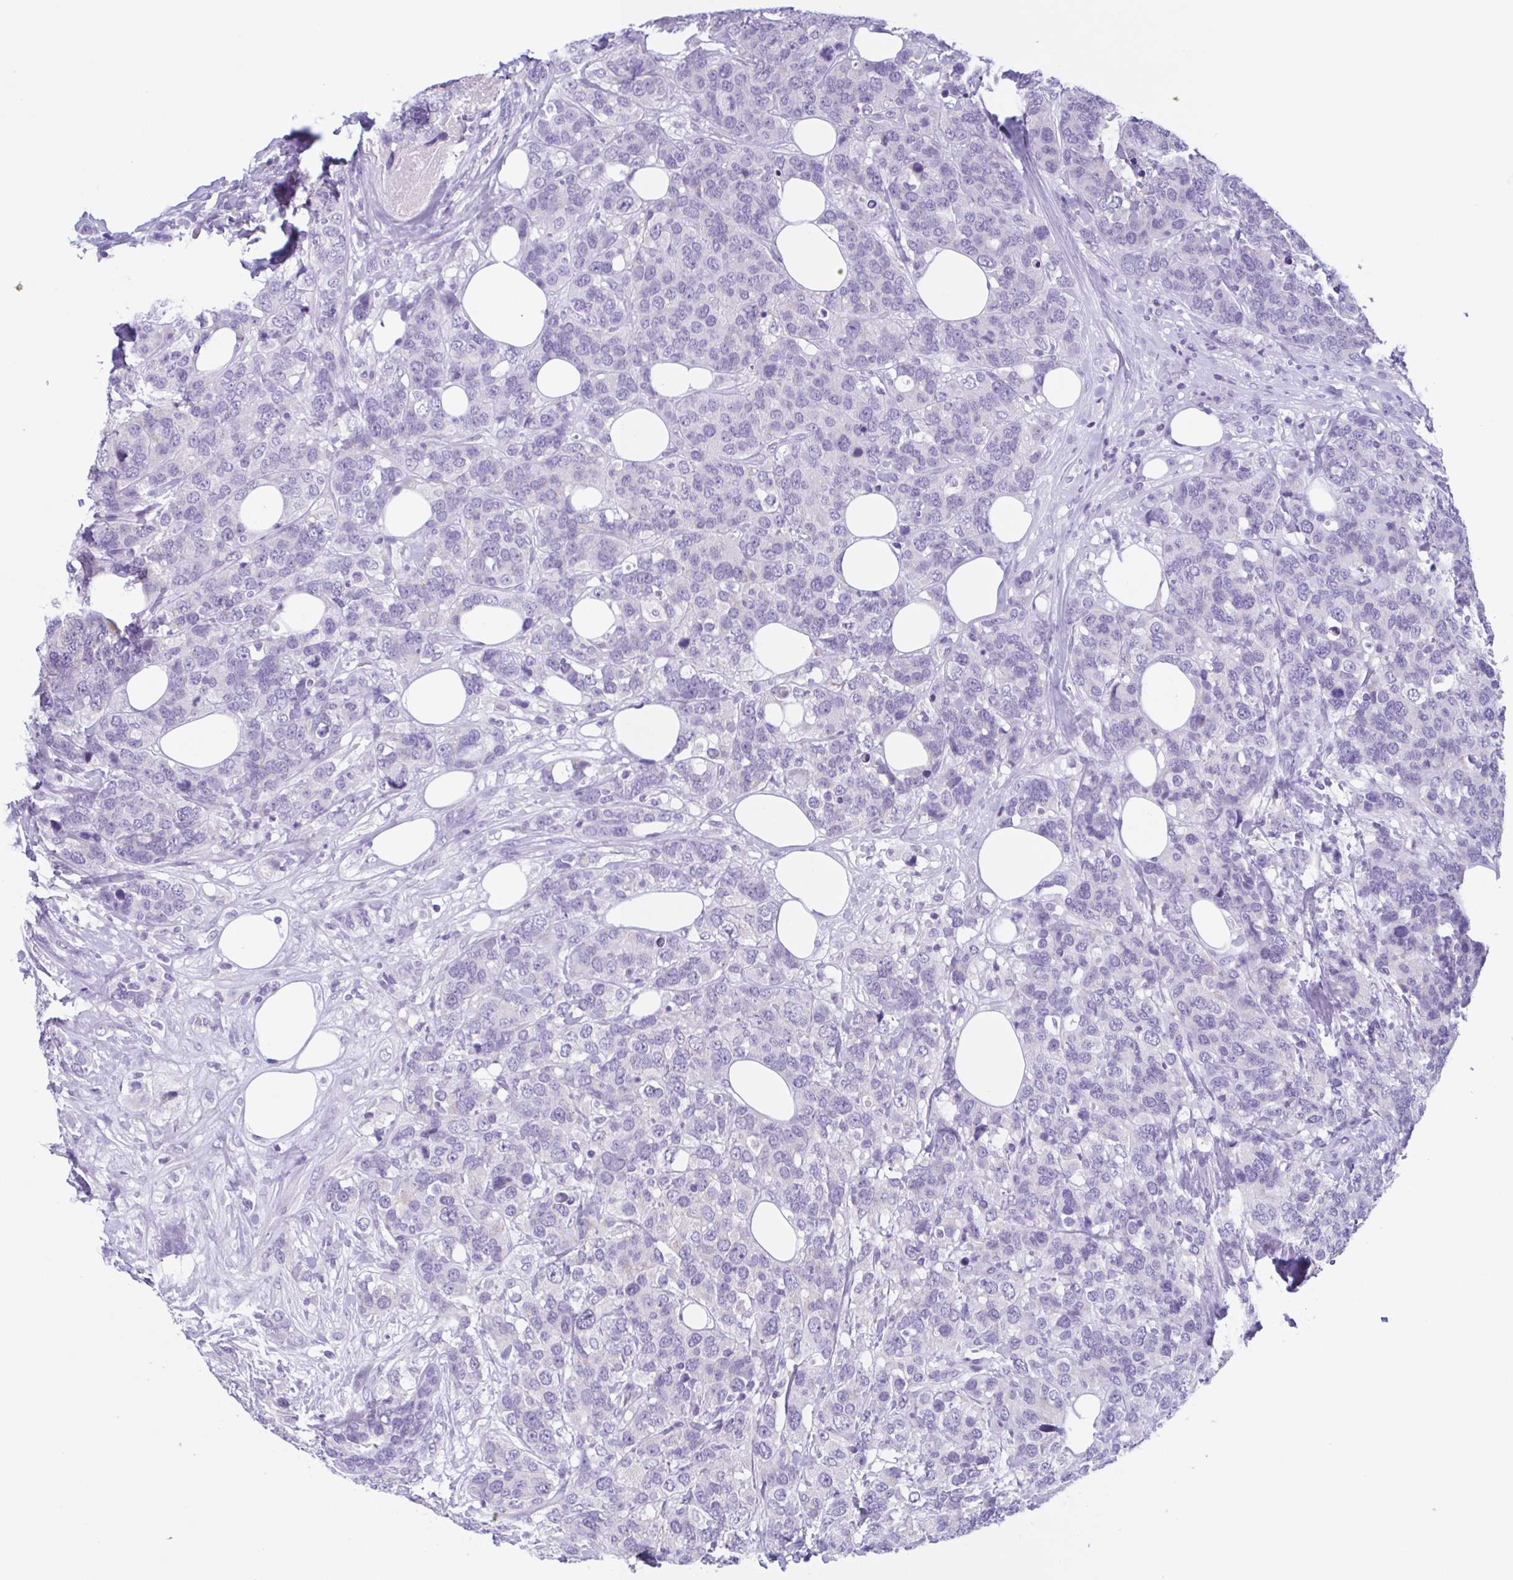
{"staining": {"intensity": "negative", "quantity": "none", "location": "none"}, "tissue": "breast cancer", "cell_type": "Tumor cells", "image_type": "cancer", "snomed": [{"axis": "morphology", "description": "Lobular carcinoma"}, {"axis": "topography", "description": "Breast"}], "caption": "Immunohistochemistry (IHC) micrograph of human breast lobular carcinoma stained for a protein (brown), which shows no positivity in tumor cells.", "gene": "INAFM1", "patient": {"sex": "female", "age": 59}}